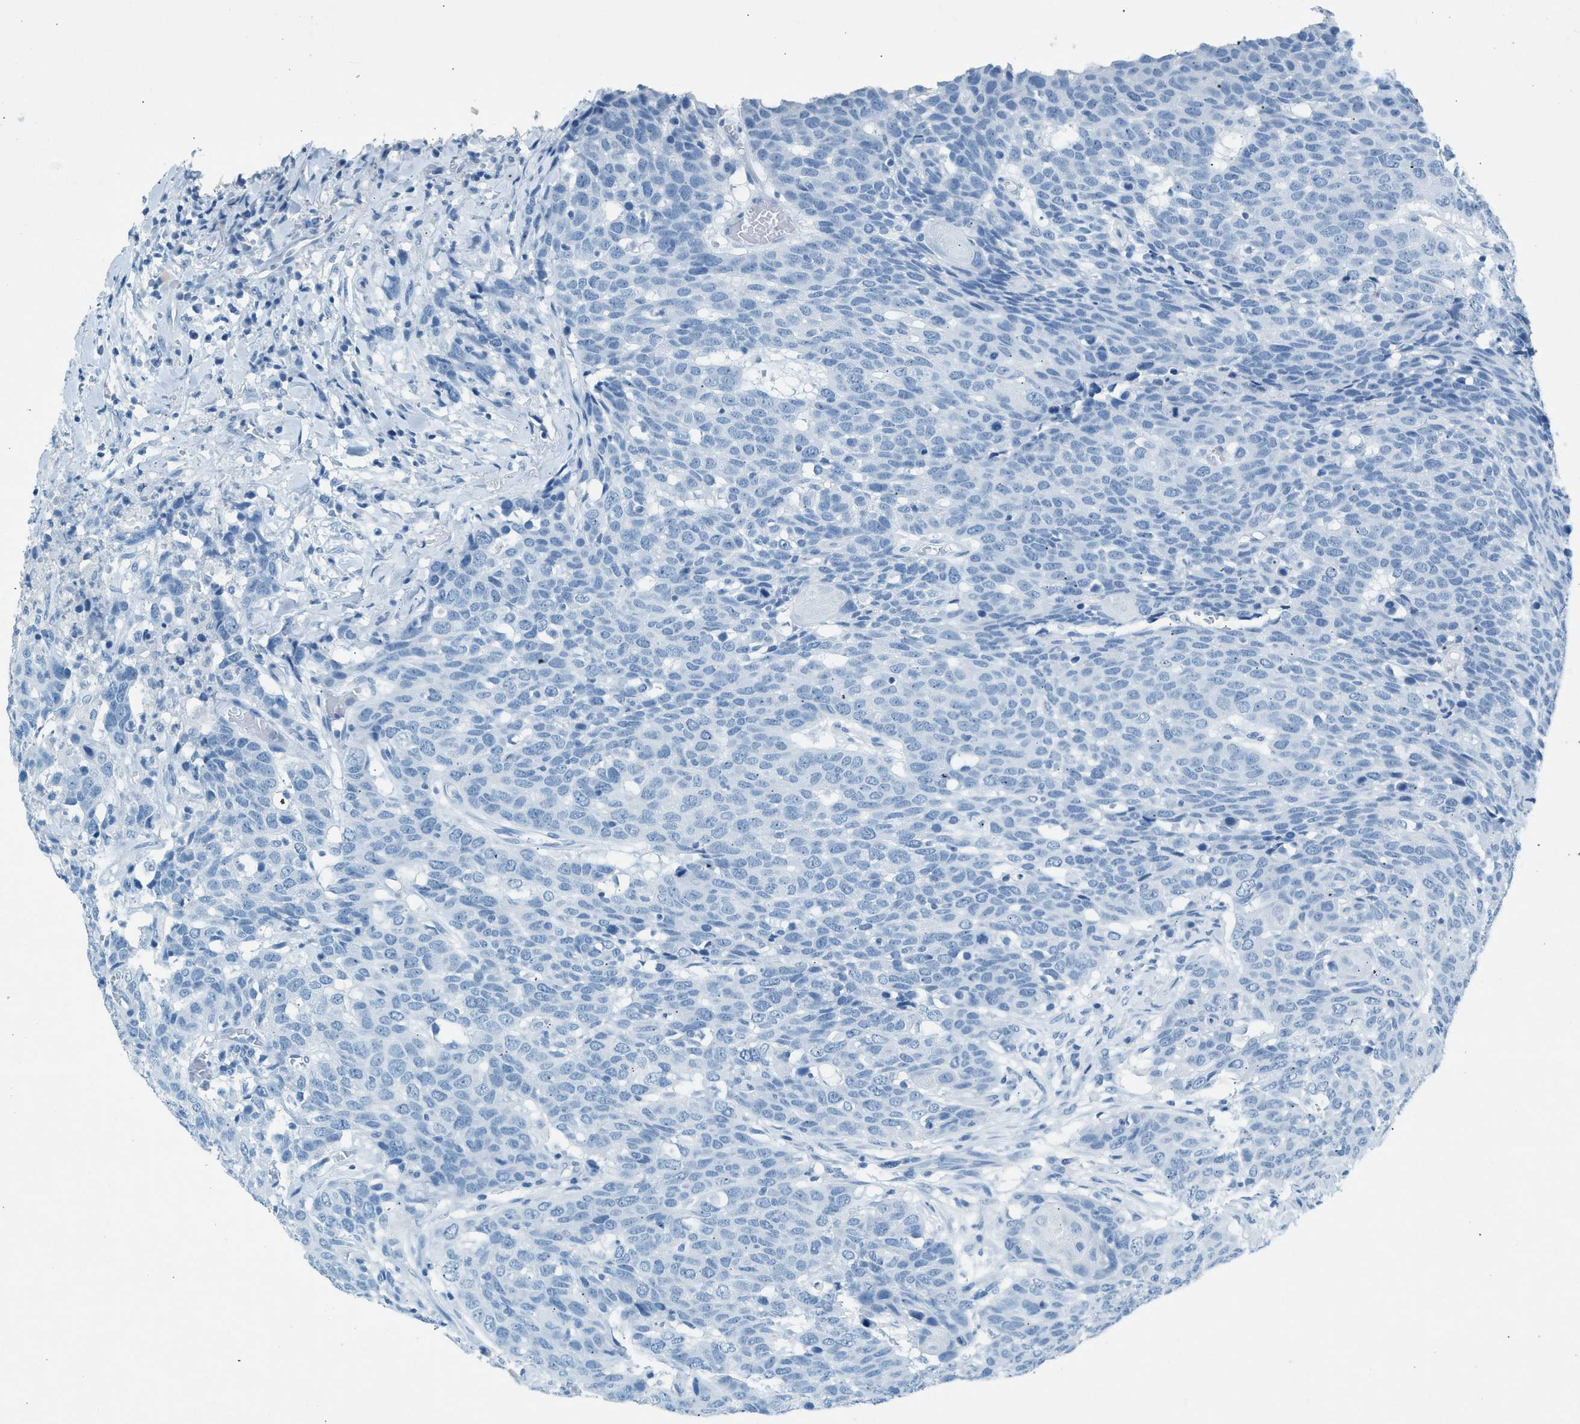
{"staining": {"intensity": "negative", "quantity": "none", "location": "none"}, "tissue": "head and neck cancer", "cell_type": "Tumor cells", "image_type": "cancer", "snomed": [{"axis": "morphology", "description": "Squamous cell carcinoma, NOS"}, {"axis": "topography", "description": "Head-Neck"}], "caption": "Immunohistochemical staining of head and neck cancer reveals no significant expression in tumor cells.", "gene": "HHATL", "patient": {"sex": "male", "age": 66}}